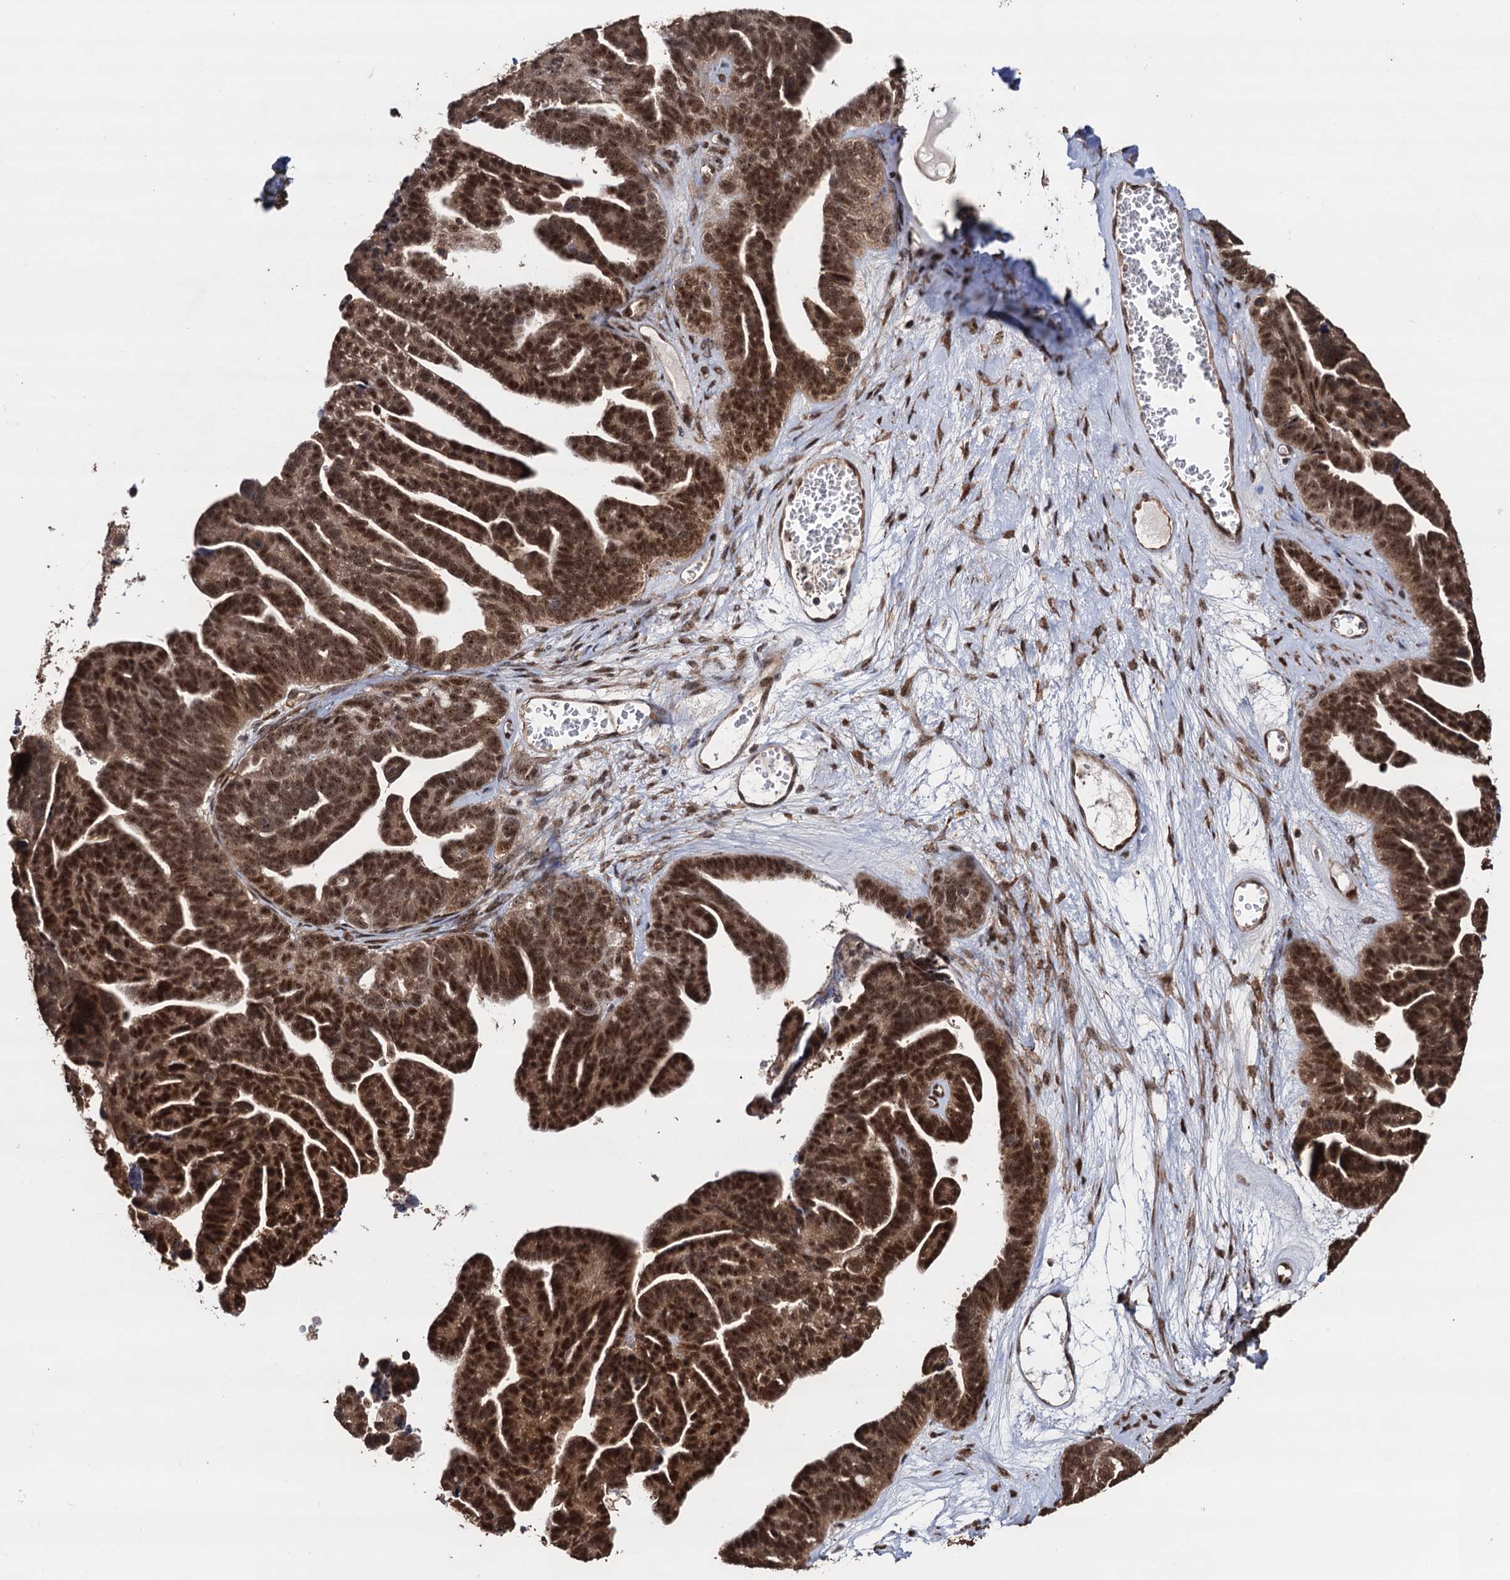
{"staining": {"intensity": "strong", "quantity": ">75%", "location": "cytoplasmic/membranous,nuclear"}, "tissue": "ovarian cancer", "cell_type": "Tumor cells", "image_type": "cancer", "snomed": [{"axis": "morphology", "description": "Cystadenocarcinoma, serous, NOS"}, {"axis": "topography", "description": "Ovary"}], "caption": "High-power microscopy captured an IHC histopathology image of serous cystadenocarcinoma (ovarian), revealing strong cytoplasmic/membranous and nuclear positivity in about >75% of tumor cells.", "gene": "PIGB", "patient": {"sex": "female", "age": 79}}